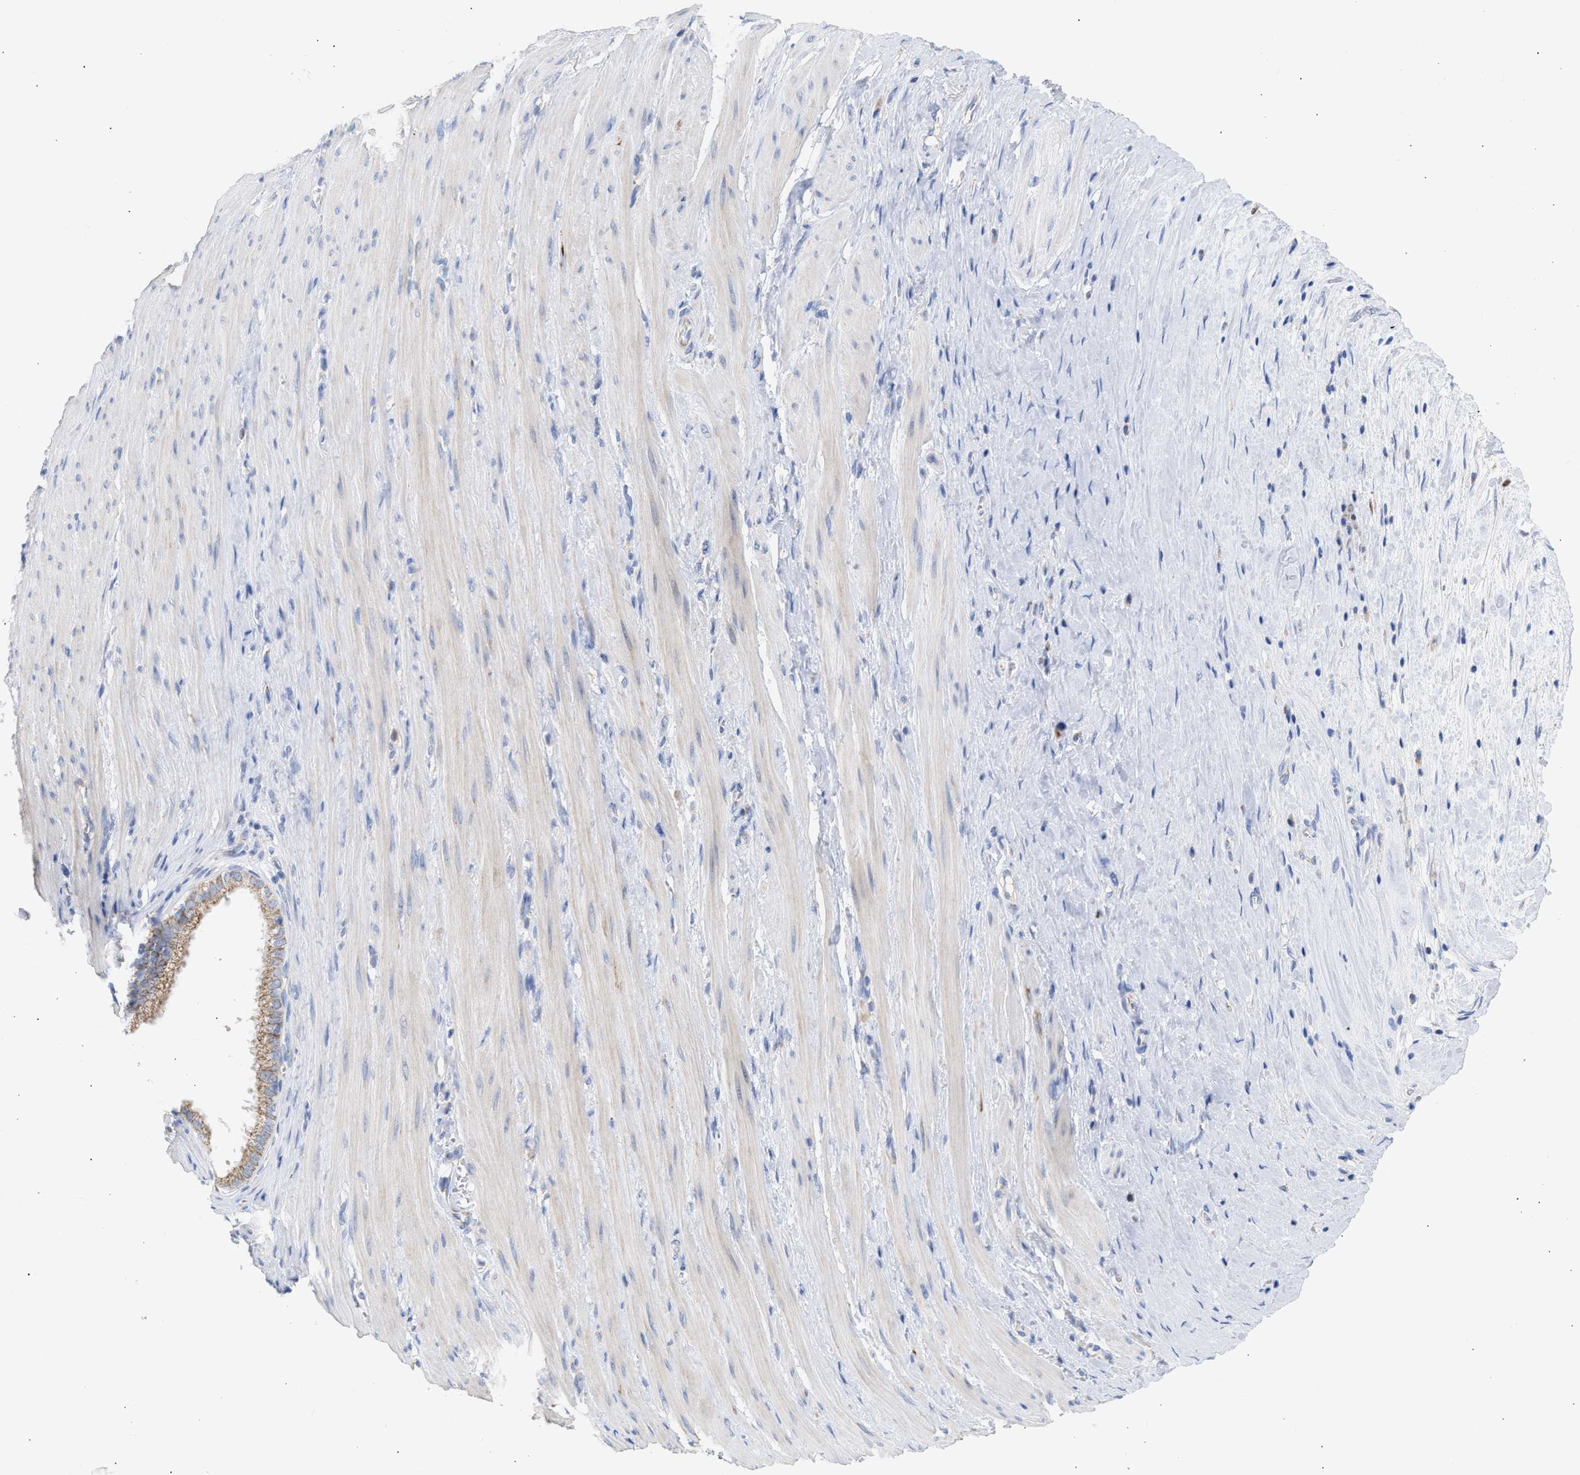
{"staining": {"intensity": "moderate", "quantity": ">75%", "location": "cytoplasmic/membranous"}, "tissue": "pancreatic cancer", "cell_type": "Tumor cells", "image_type": "cancer", "snomed": [{"axis": "morphology", "description": "Adenocarcinoma, NOS"}, {"axis": "topography", "description": "Pancreas"}], "caption": "The image reveals immunohistochemical staining of adenocarcinoma (pancreatic). There is moderate cytoplasmic/membranous staining is seen in about >75% of tumor cells.", "gene": "ACOT13", "patient": {"sex": "male", "age": 69}}